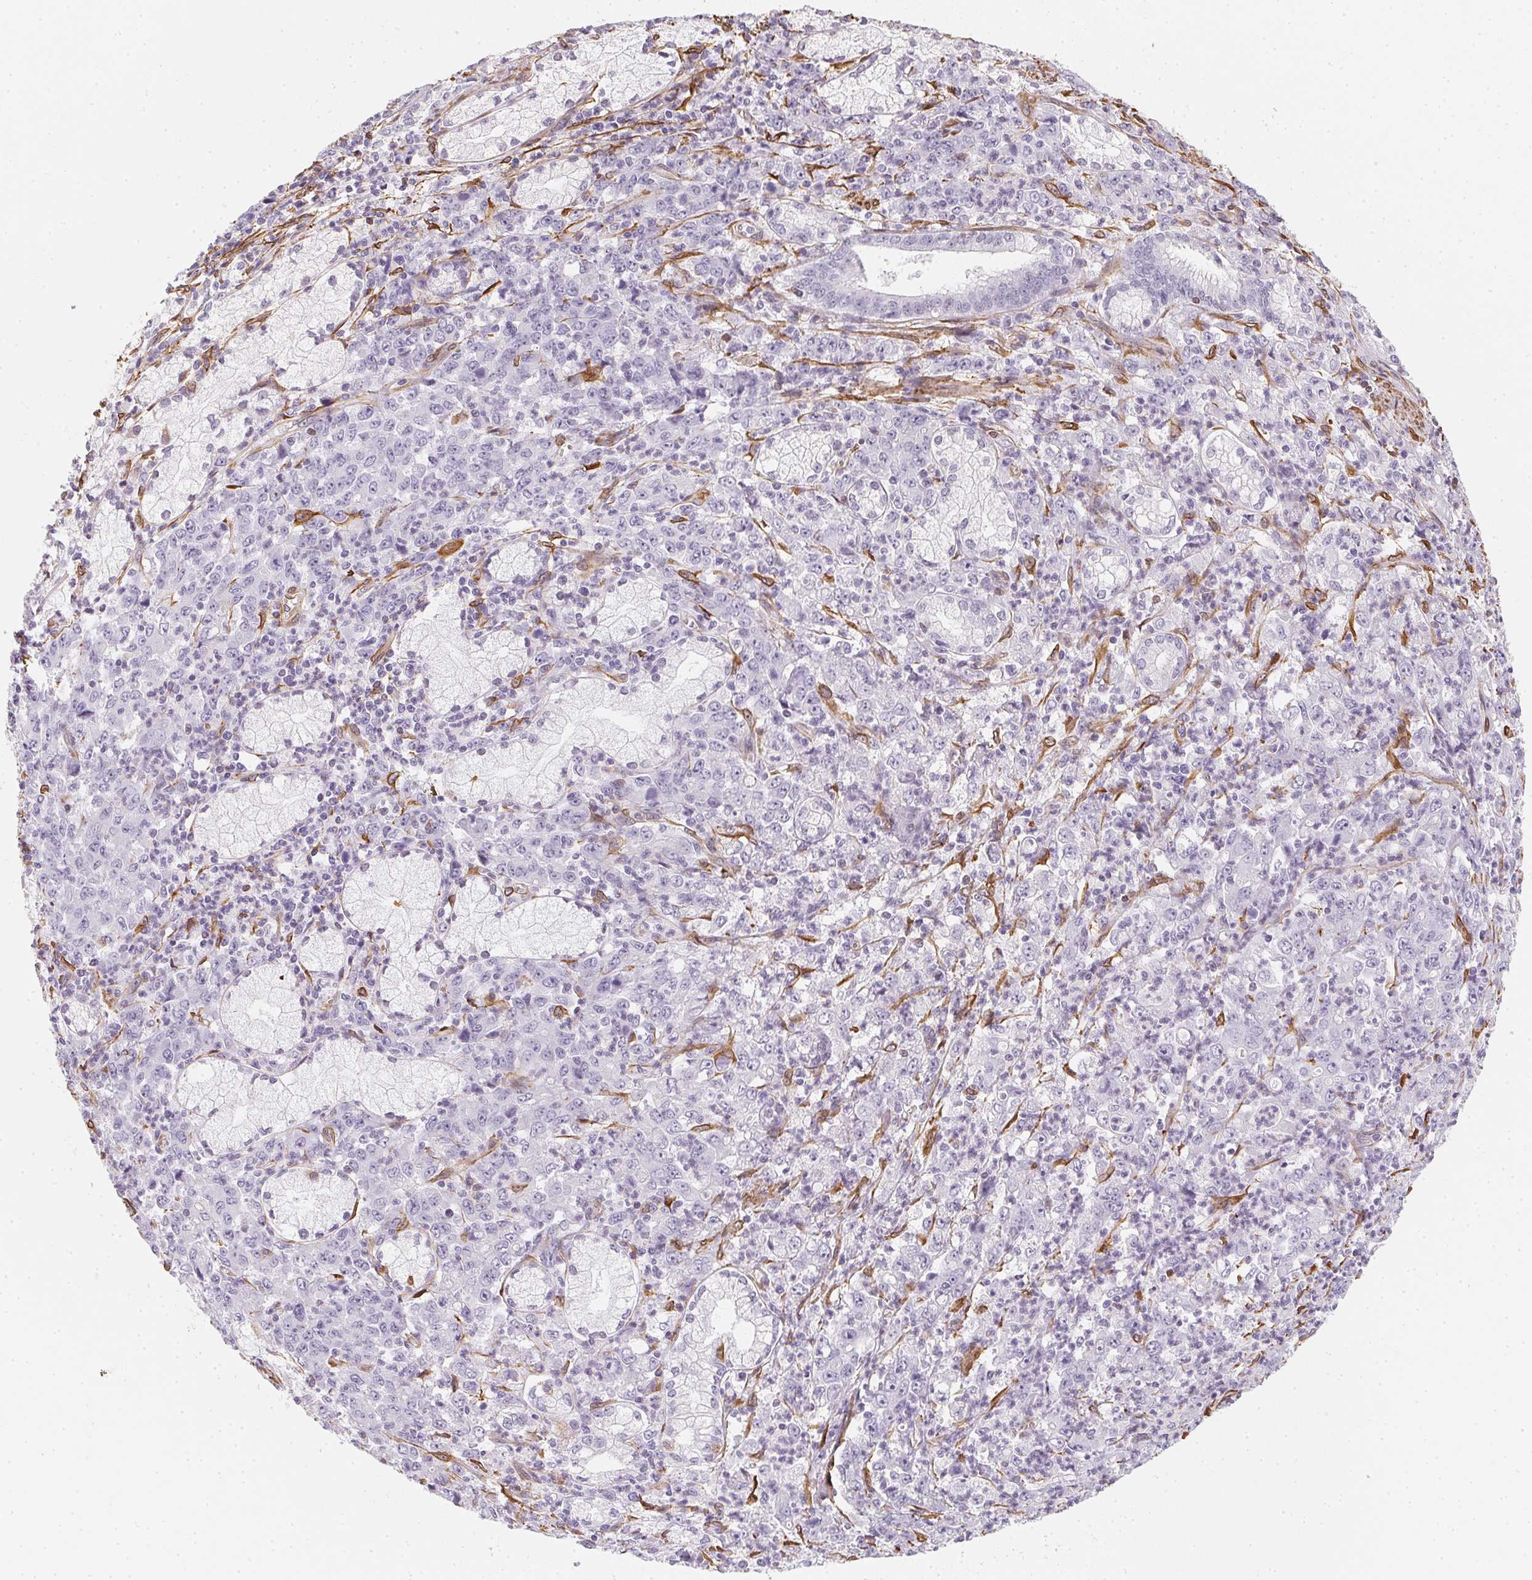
{"staining": {"intensity": "negative", "quantity": "none", "location": "none"}, "tissue": "stomach cancer", "cell_type": "Tumor cells", "image_type": "cancer", "snomed": [{"axis": "morphology", "description": "Adenocarcinoma, NOS"}, {"axis": "topography", "description": "Stomach, lower"}], "caption": "This micrograph is of adenocarcinoma (stomach) stained with immunohistochemistry to label a protein in brown with the nuclei are counter-stained blue. There is no positivity in tumor cells. The staining is performed using DAB brown chromogen with nuclei counter-stained in using hematoxylin.", "gene": "RSBN1", "patient": {"sex": "female", "age": 71}}